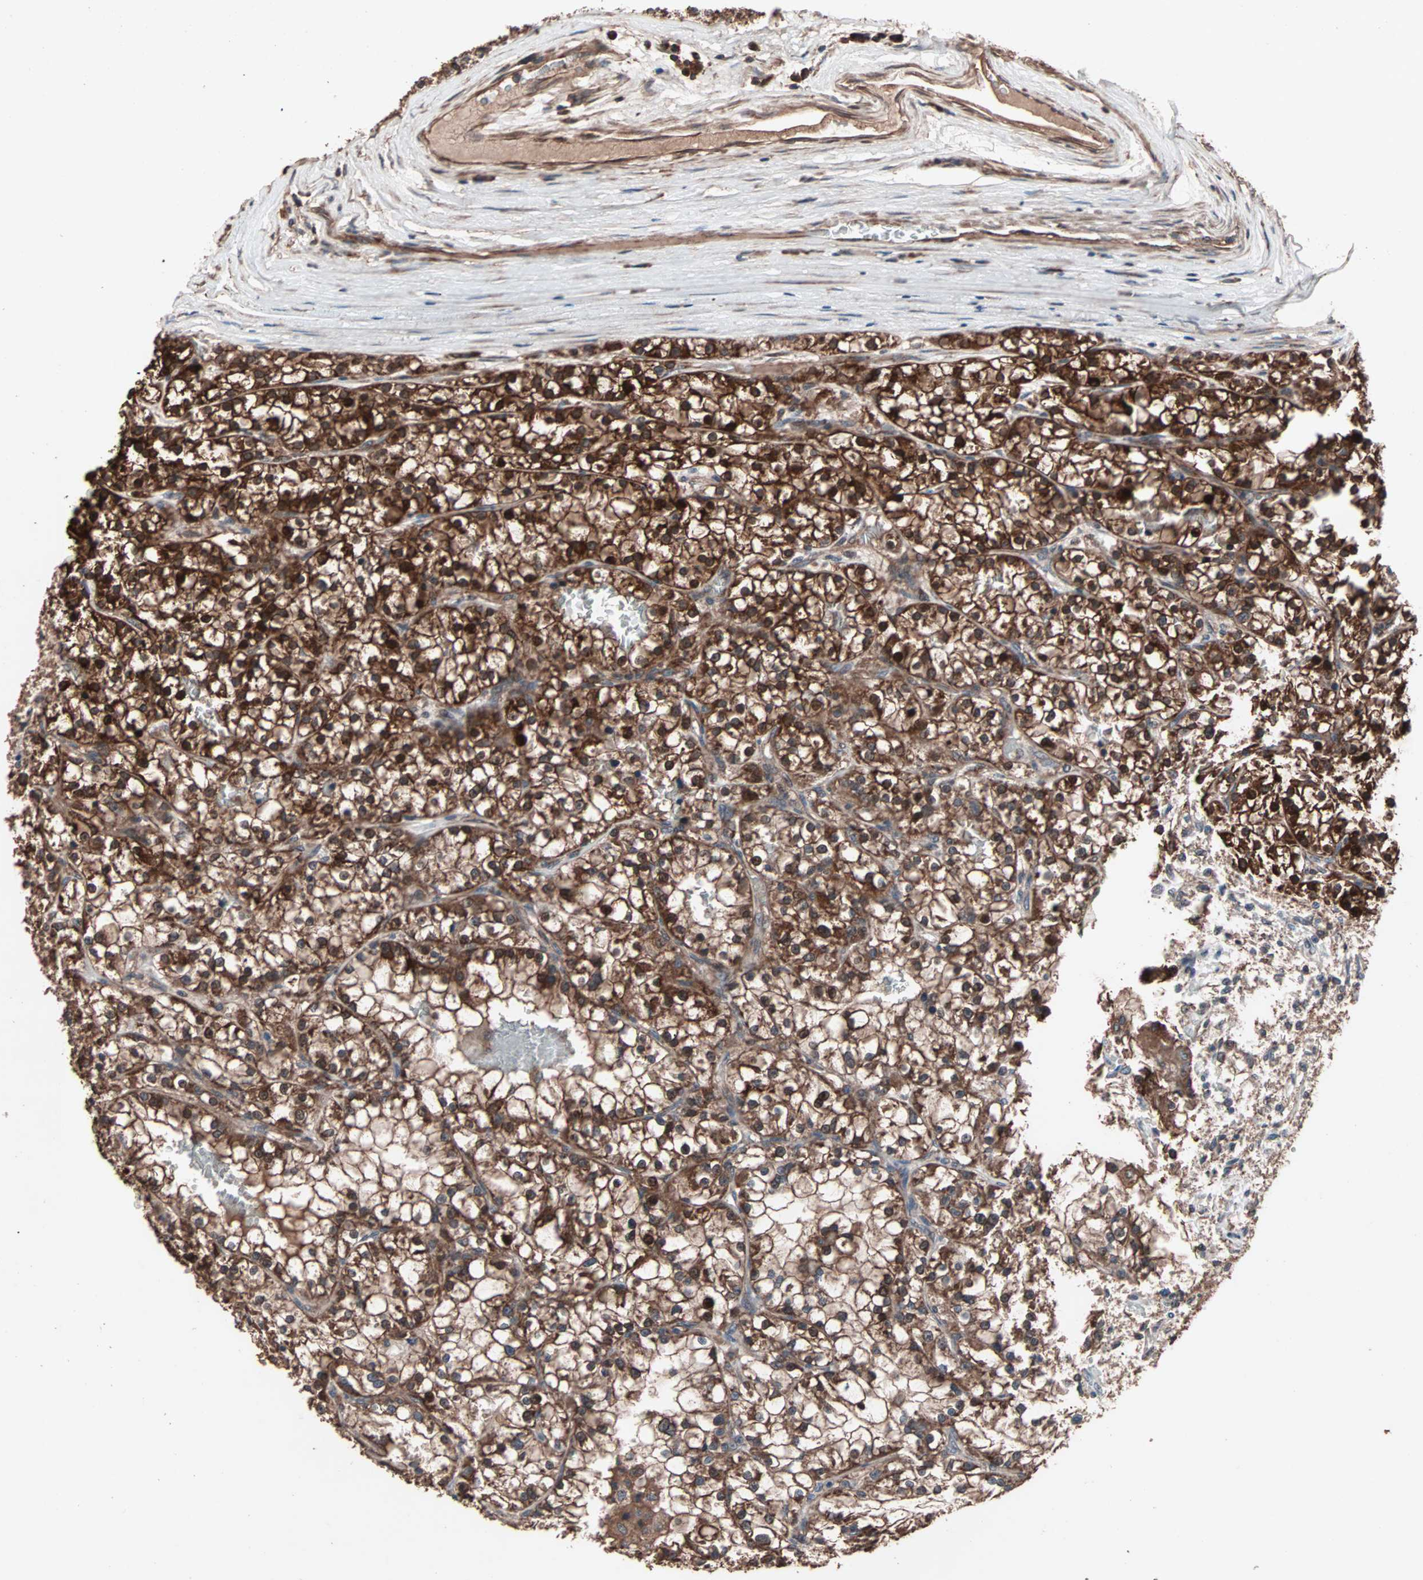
{"staining": {"intensity": "strong", "quantity": ">75%", "location": "cytoplasmic/membranous"}, "tissue": "renal cancer", "cell_type": "Tumor cells", "image_type": "cancer", "snomed": [{"axis": "morphology", "description": "Adenocarcinoma, NOS"}, {"axis": "topography", "description": "Kidney"}], "caption": "About >75% of tumor cells in human renal adenocarcinoma demonstrate strong cytoplasmic/membranous protein positivity as visualized by brown immunohistochemical staining.", "gene": "MRPL2", "patient": {"sex": "female", "age": 52}}